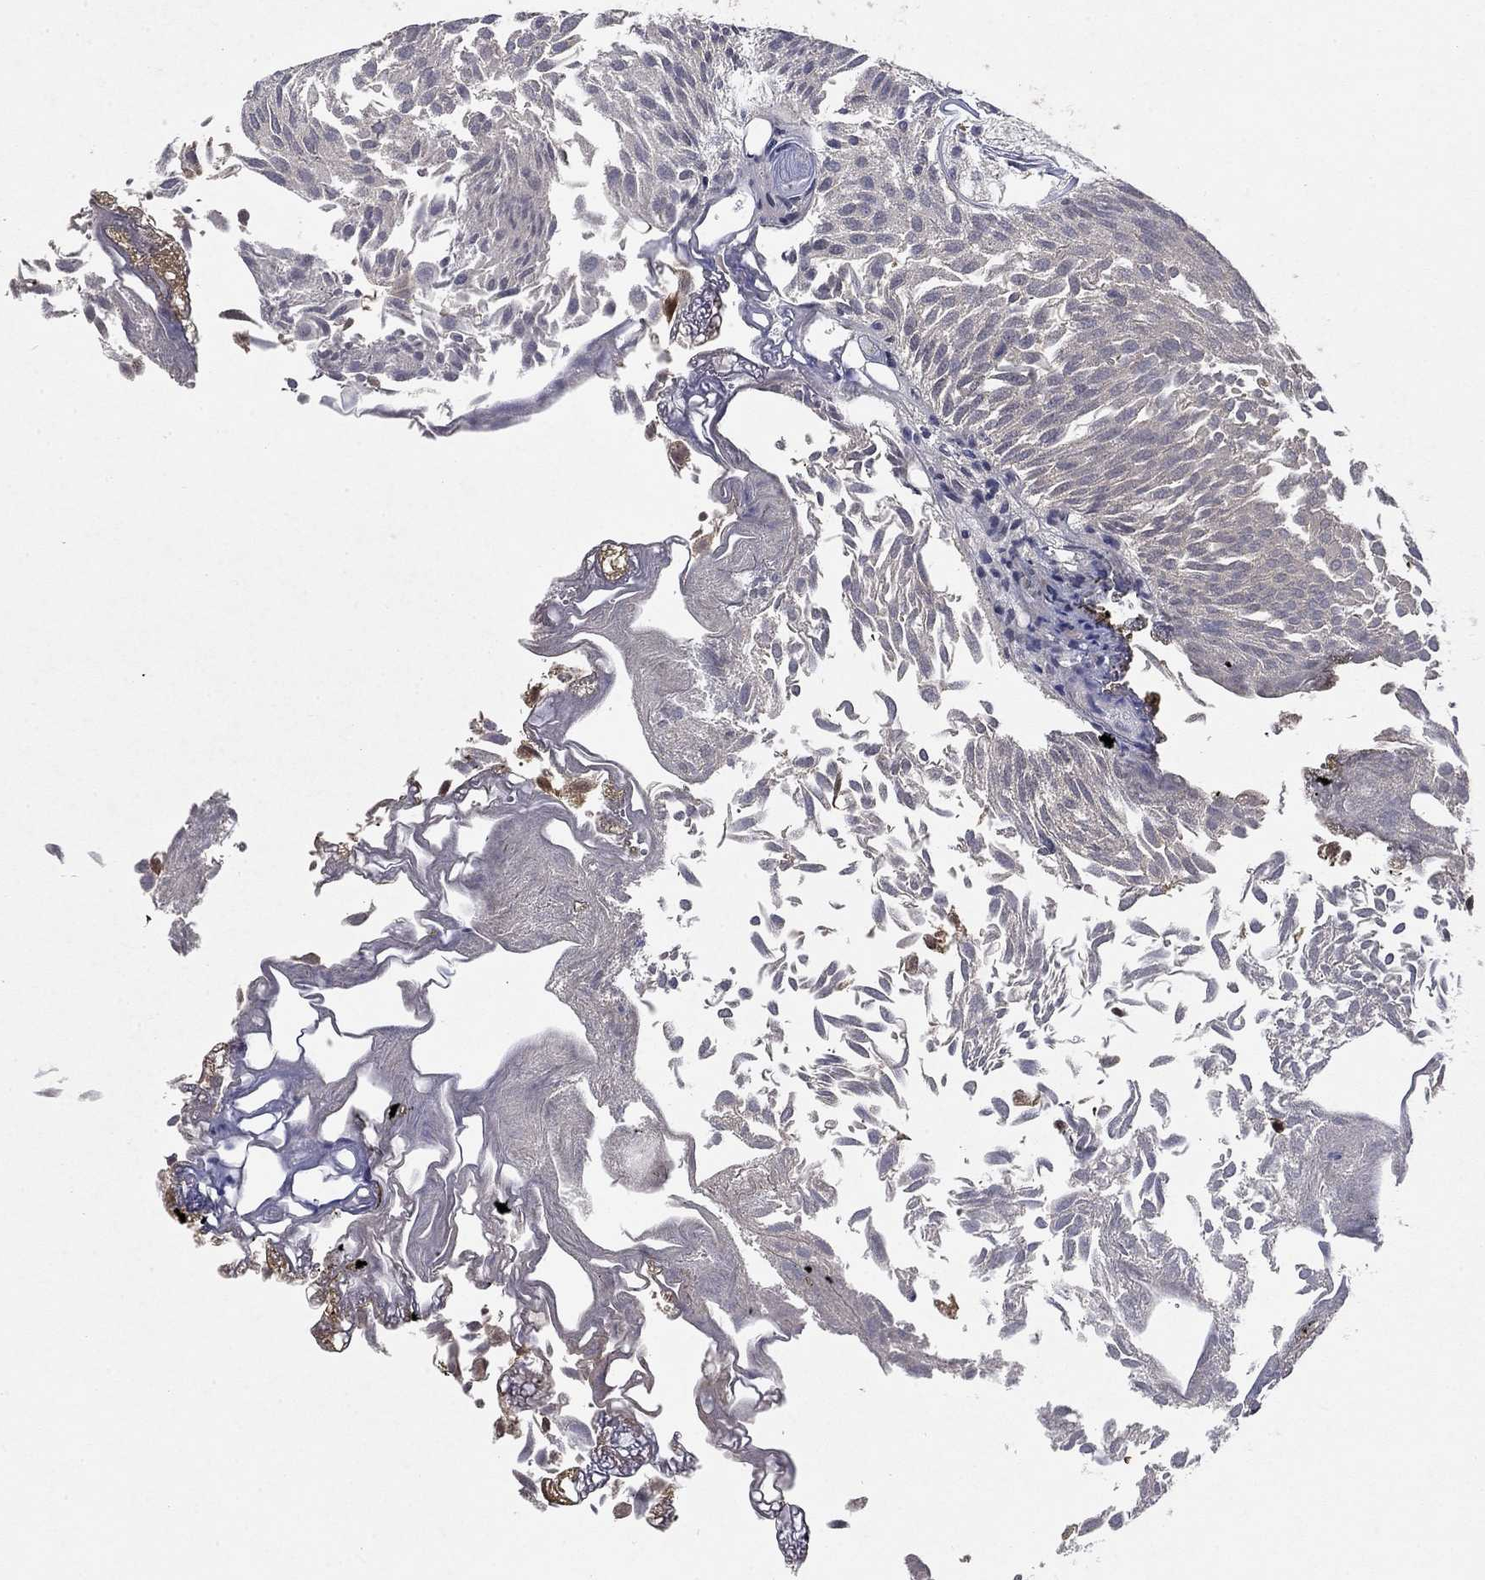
{"staining": {"intensity": "negative", "quantity": "none", "location": "none"}, "tissue": "urothelial cancer", "cell_type": "Tumor cells", "image_type": "cancer", "snomed": [{"axis": "morphology", "description": "Urothelial carcinoma, Low grade"}, {"axis": "topography", "description": "Urinary bladder"}], "caption": "Immunohistochemistry (IHC) of human urothelial cancer demonstrates no positivity in tumor cells.", "gene": "CCDC66", "patient": {"sex": "male", "age": 52}}